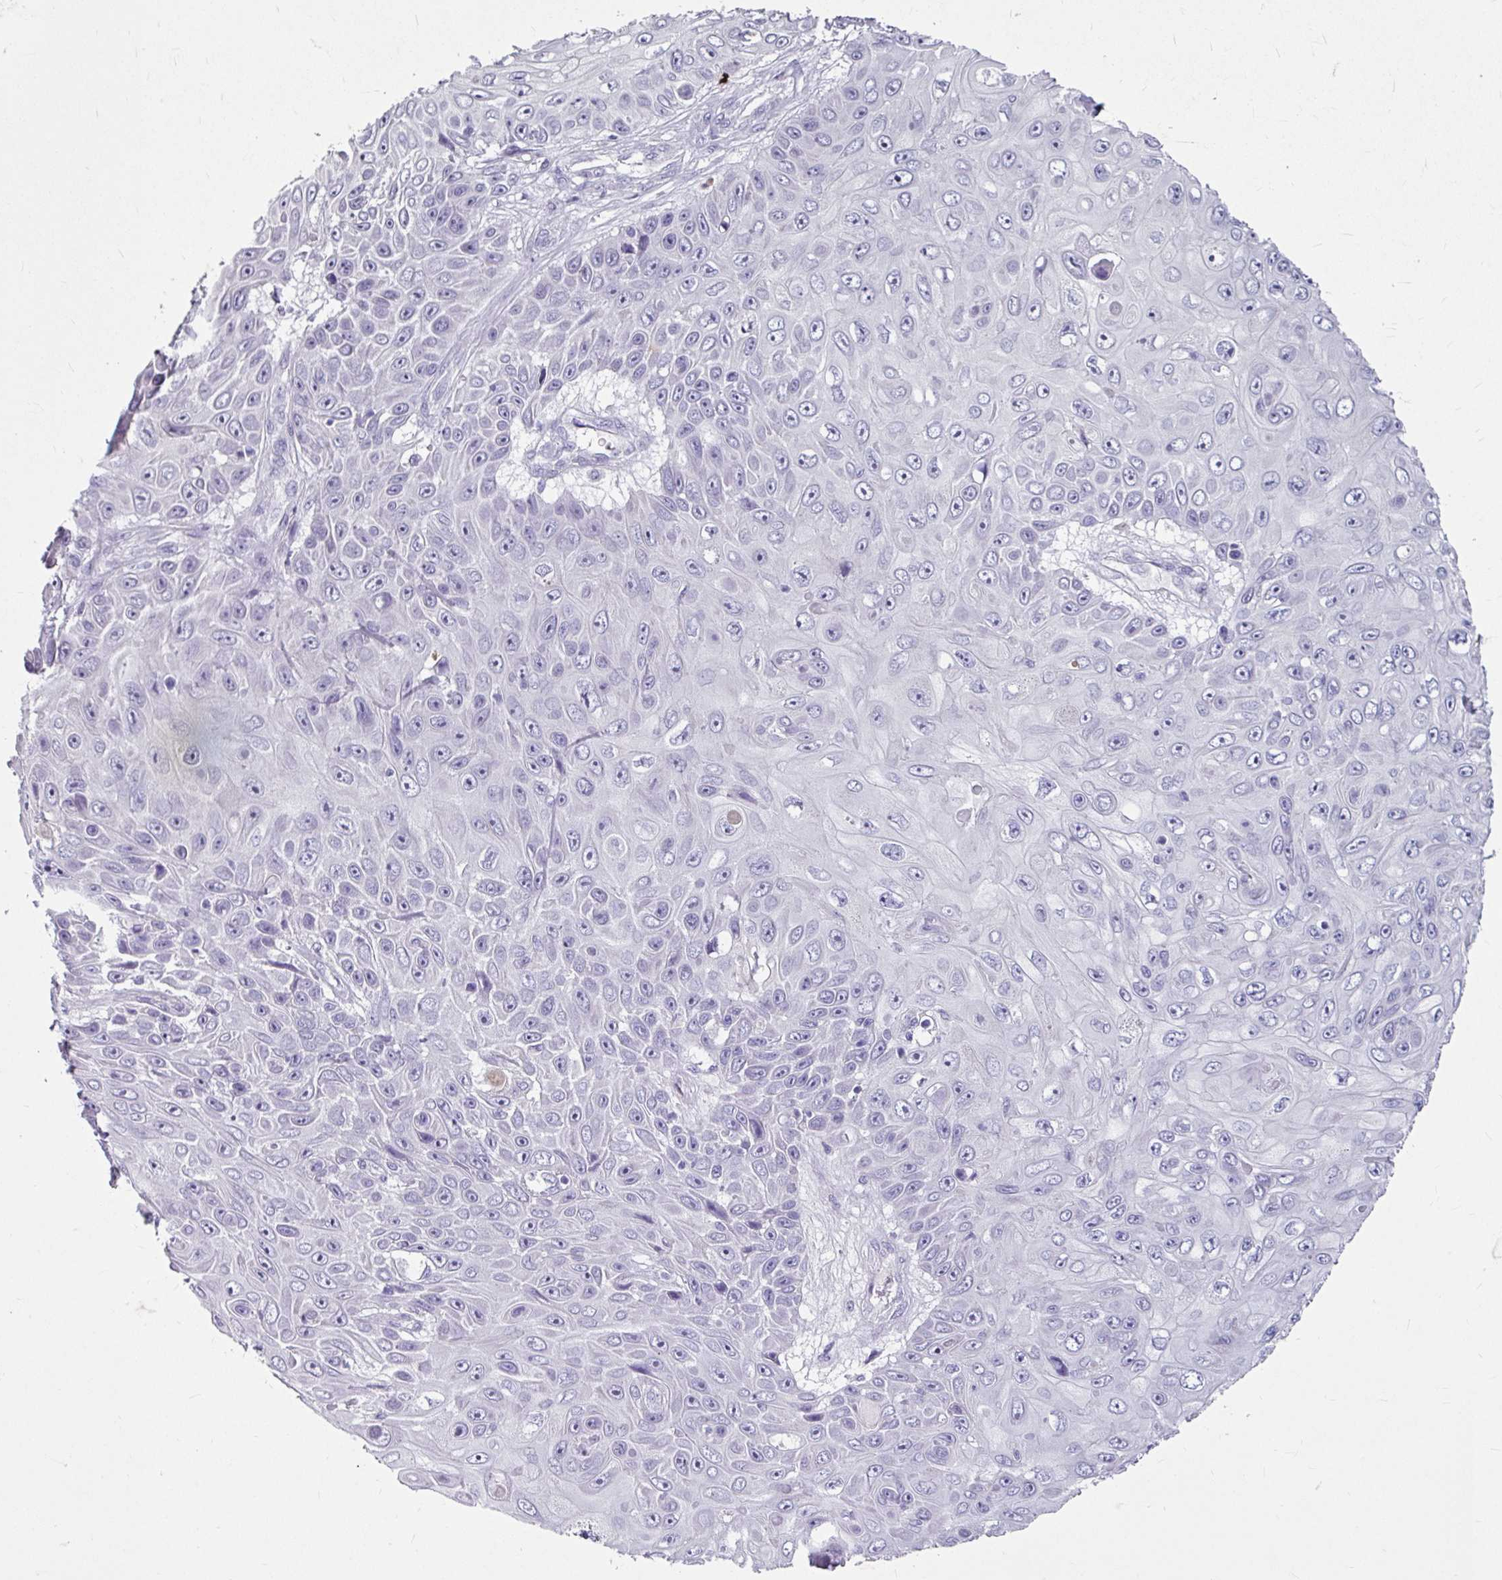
{"staining": {"intensity": "negative", "quantity": "none", "location": "none"}, "tissue": "skin cancer", "cell_type": "Tumor cells", "image_type": "cancer", "snomed": [{"axis": "morphology", "description": "Squamous cell carcinoma, NOS"}, {"axis": "topography", "description": "Skin"}], "caption": "IHC micrograph of neoplastic tissue: squamous cell carcinoma (skin) stained with DAB (3,3'-diaminobenzidine) demonstrates no significant protein staining in tumor cells.", "gene": "ANKRD1", "patient": {"sex": "male", "age": 82}}